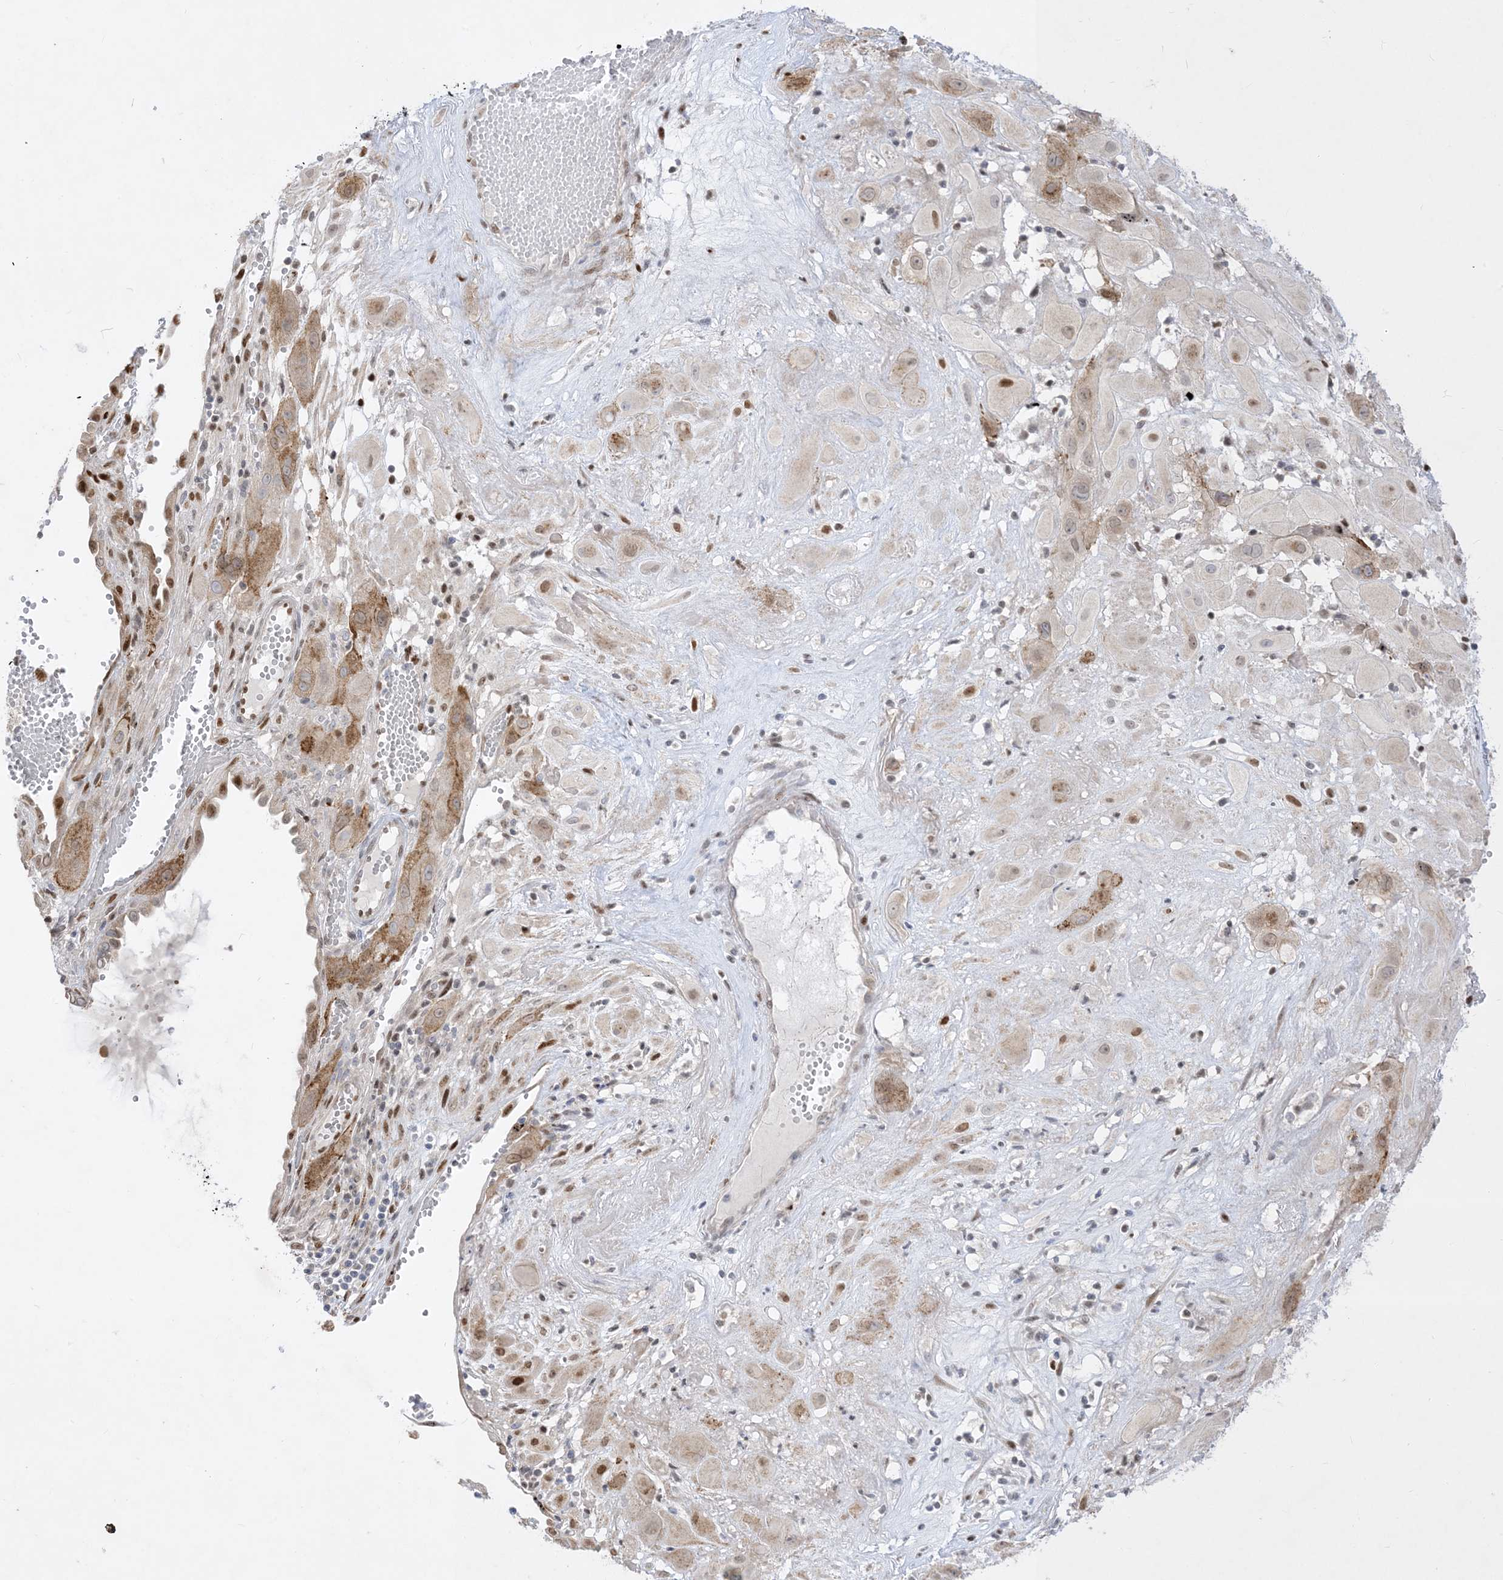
{"staining": {"intensity": "moderate", "quantity": "<25%", "location": "cytoplasmic/membranous"}, "tissue": "cervical cancer", "cell_type": "Tumor cells", "image_type": "cancer", "snomed": [{"axis": "morphology", "description": "Squamous cell carcinoma, NOS"}, {"axis": "topography", "description": "Cervix"}], "caption": "About <25% of tumor cells in cervical cancer (squamous cell carcinoma) display moderate cytoplasmic/membranous protein positivity as visualized by brown immunohistochemical staining.", "gene": "BHLHE40", "patient": {"sex": "female", "age": 34}}